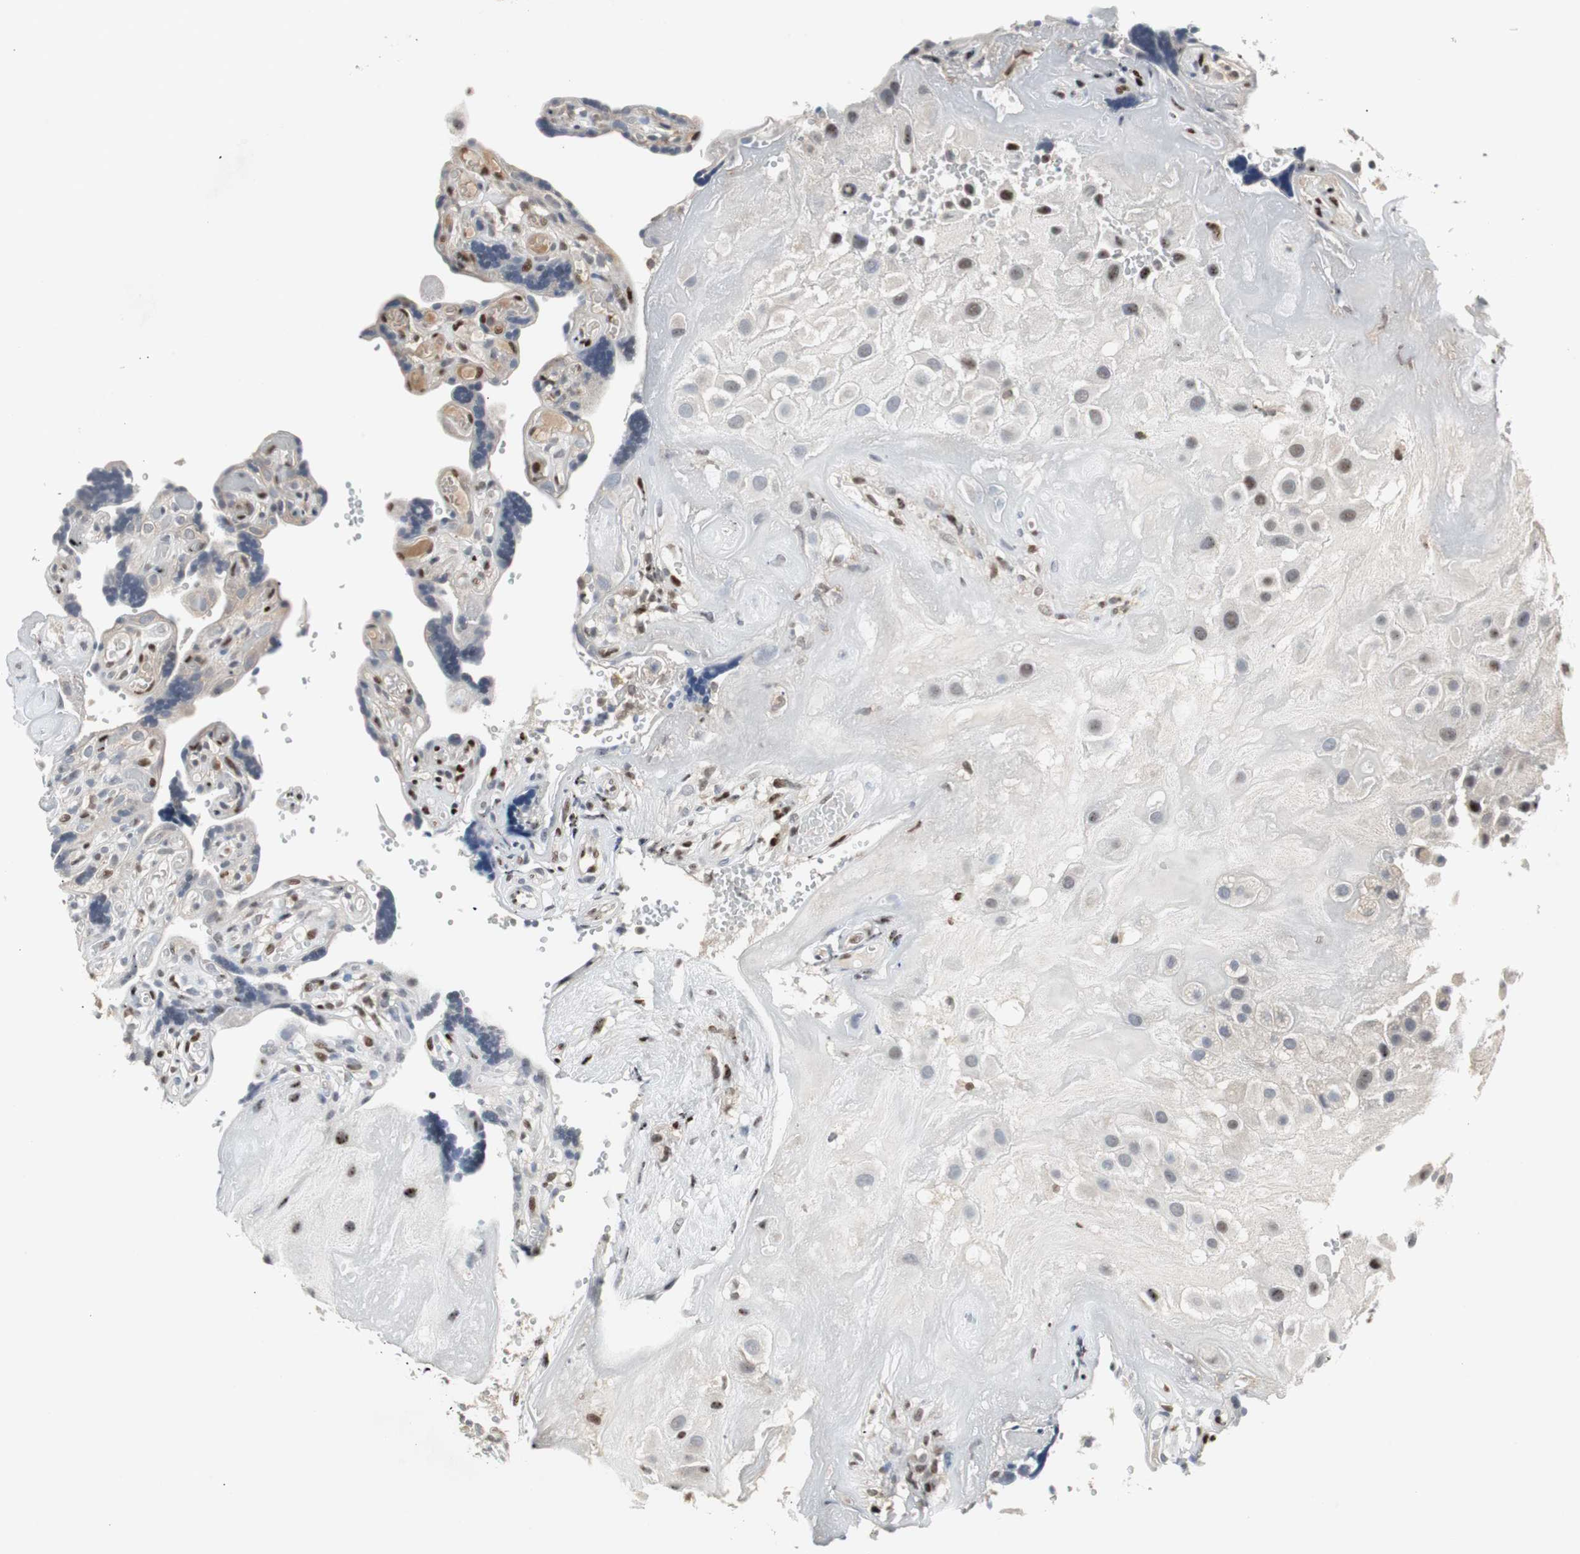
{"staining": {"intensity": "weak", "quantity": "<25%", "location": "nuclear"}, "tissue": "placenta", "cell_type": "Decidual cells", "image_type": "normal", "snomed": [{"axis": "morphology", "description": "Normal tissue, NOS"}, {"axis": "topography", "description": "Placenta"}], "caption": "Immunohistochemistry (IHC) image of unremarkable placenta: placenta stained with DAB demonstrates no significant protein expression in decidual cells.", "gene": "GRK2", "patient": {"sex": "female", "age": 30}}